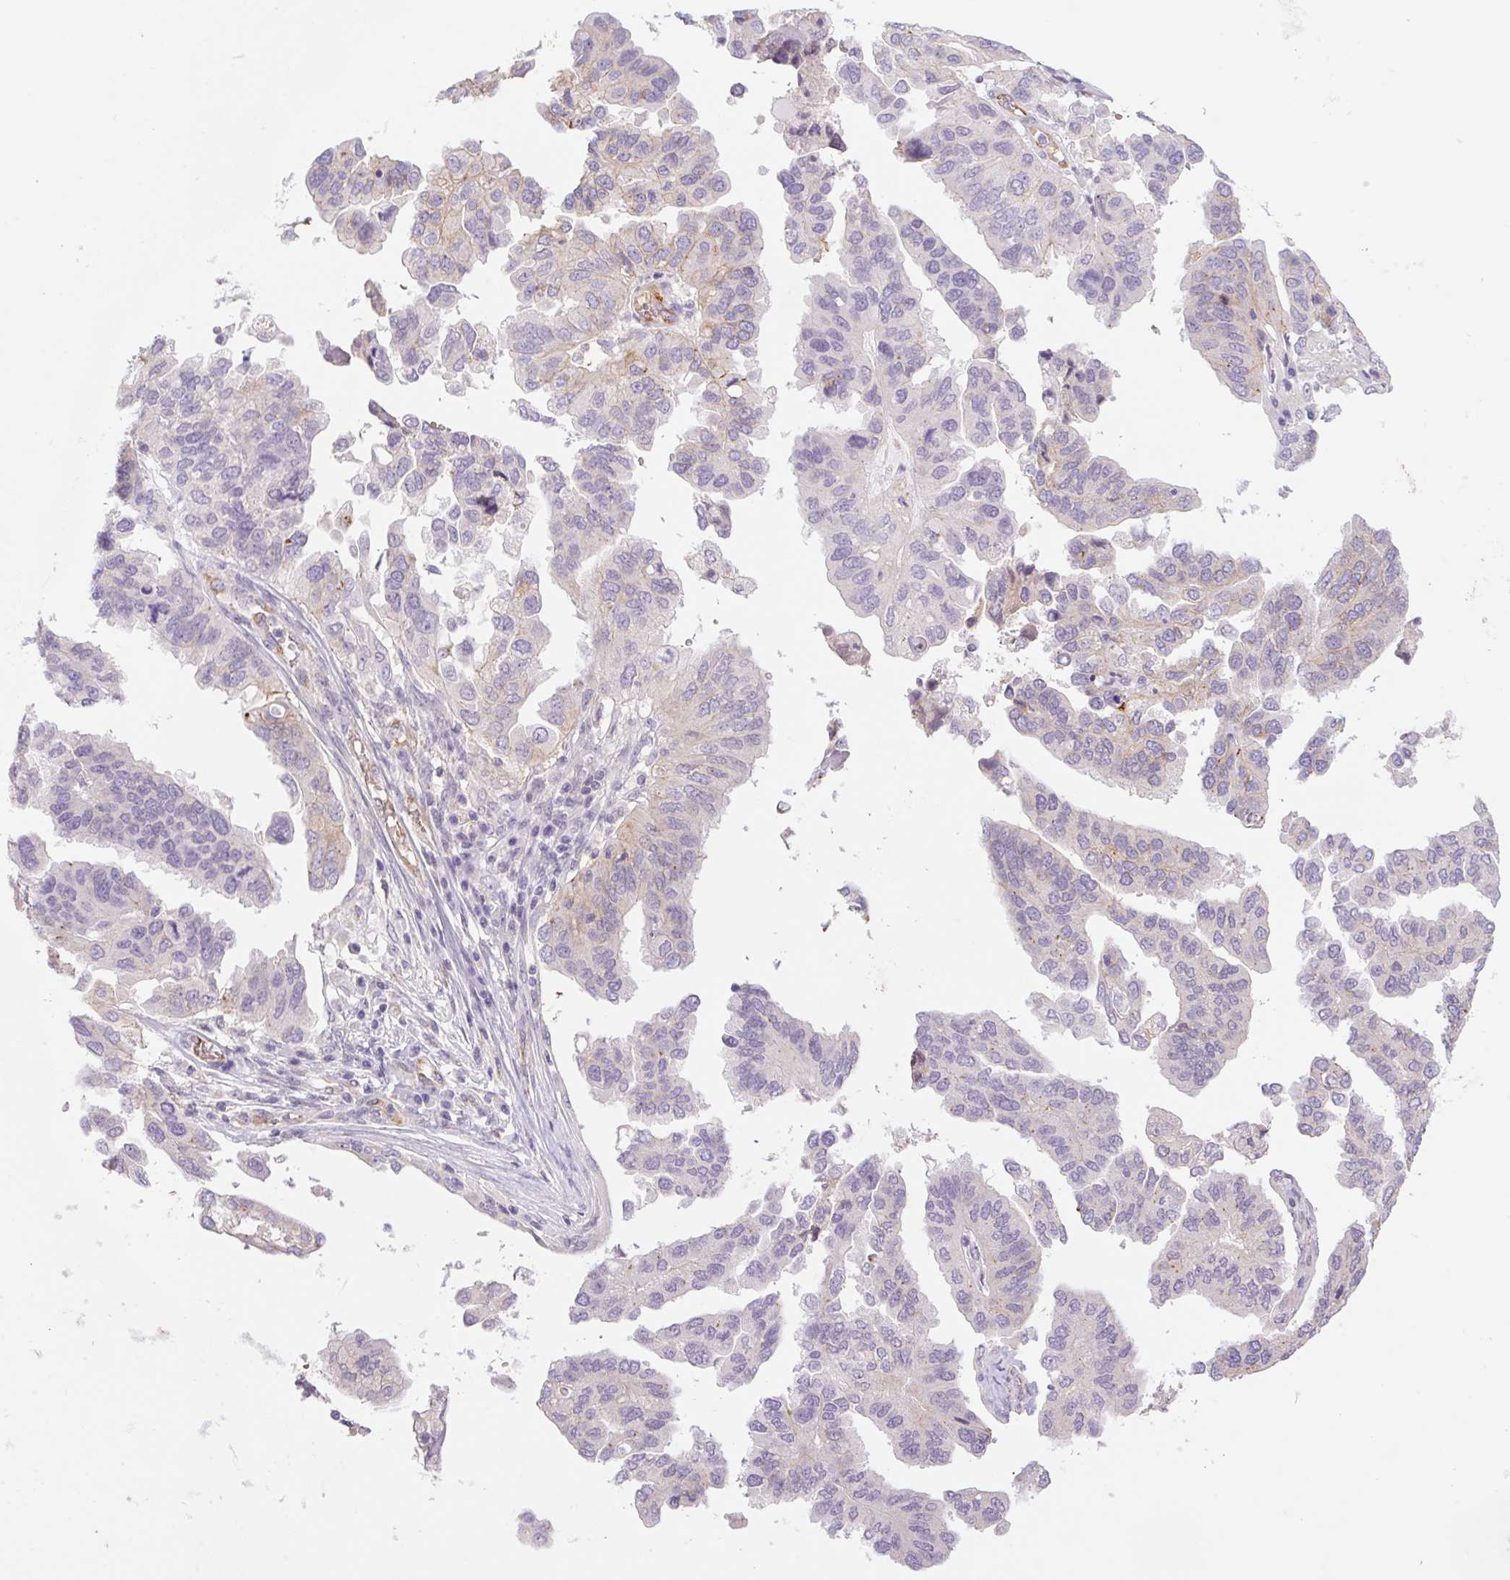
{"staining": {"intensity": "negative", "quantity": "none", "location": "none"}, "tissue": "ovarian cancer", "cell_type": "Tumor cells", "image_type": "cancer", "snomed": [{"axis": "morphology", "description": "Cystadenocarcinoma, serous, NOS"}, {"axis": "topography", "description": "Ovary"}], "caption": "Immunohistochemistry (IHC) histopathology image of human ovarian serous cystadenocarcinoma stained for a protein (brown), which displays no staining in tumor cells.", "gene": "IGFL3", "patient": {"sex": "female", "age": 79}}